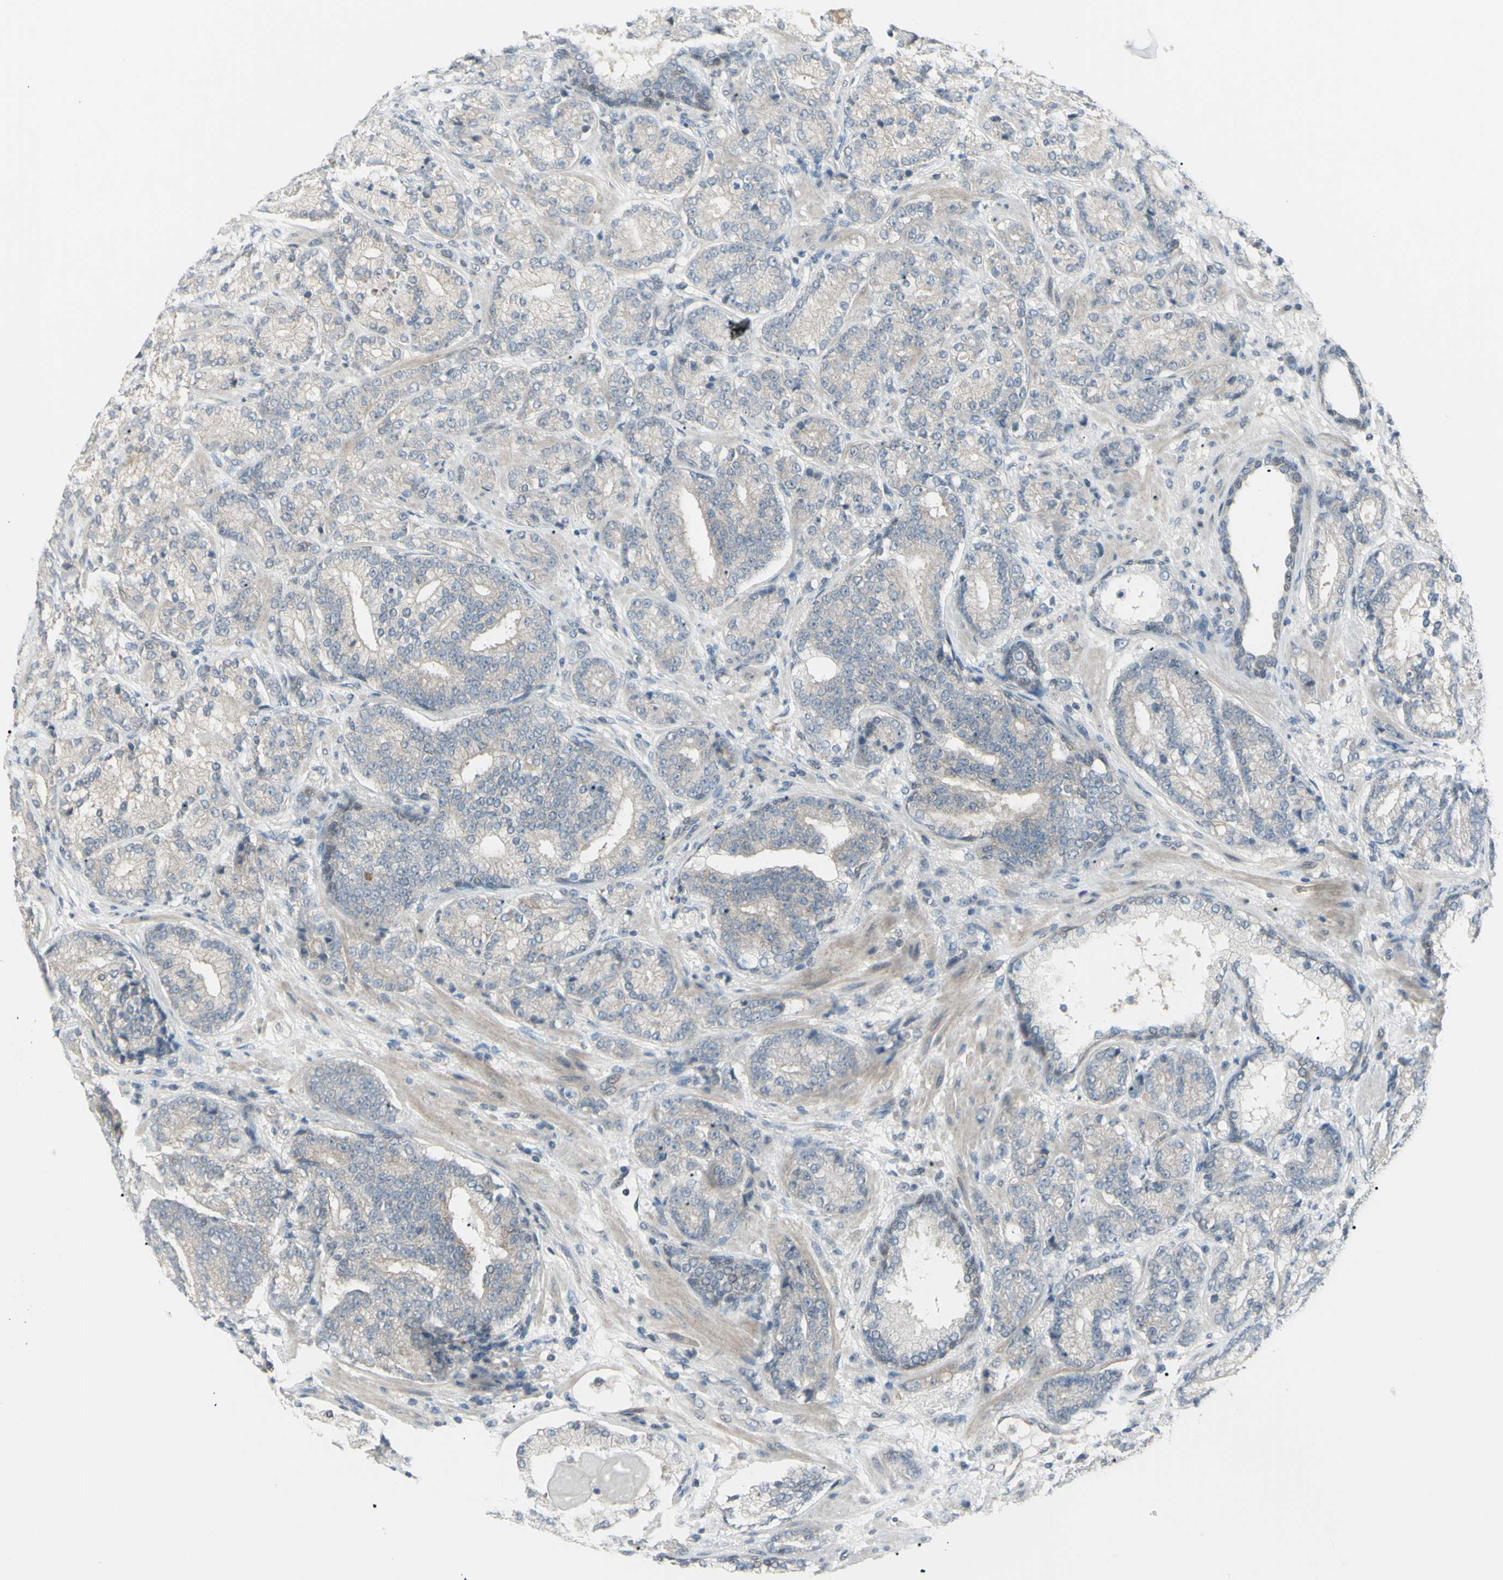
{"staining": {"intensity": "weak", "quantity": ">75%", "location": "cytoplasmic/membranous"}, "tissue": "prostate cancer", "cell_type": "Tumor cells", "image_type": "cancer", "snomed": [{"axis": "morphology", "description": "Adenocarcinoma, High grade"}, {"axis": "topography", "description": "Prostate"}], "caption": "Prostate cancer (high-grade adenocarcinoma) stained for a protein (brown) reveals weak cytoplasmic/membranous positive staining in approximately >75% of tumor cells.", "gene": "SH3GL2", "patient": {"sex": "male", "age": 61}}